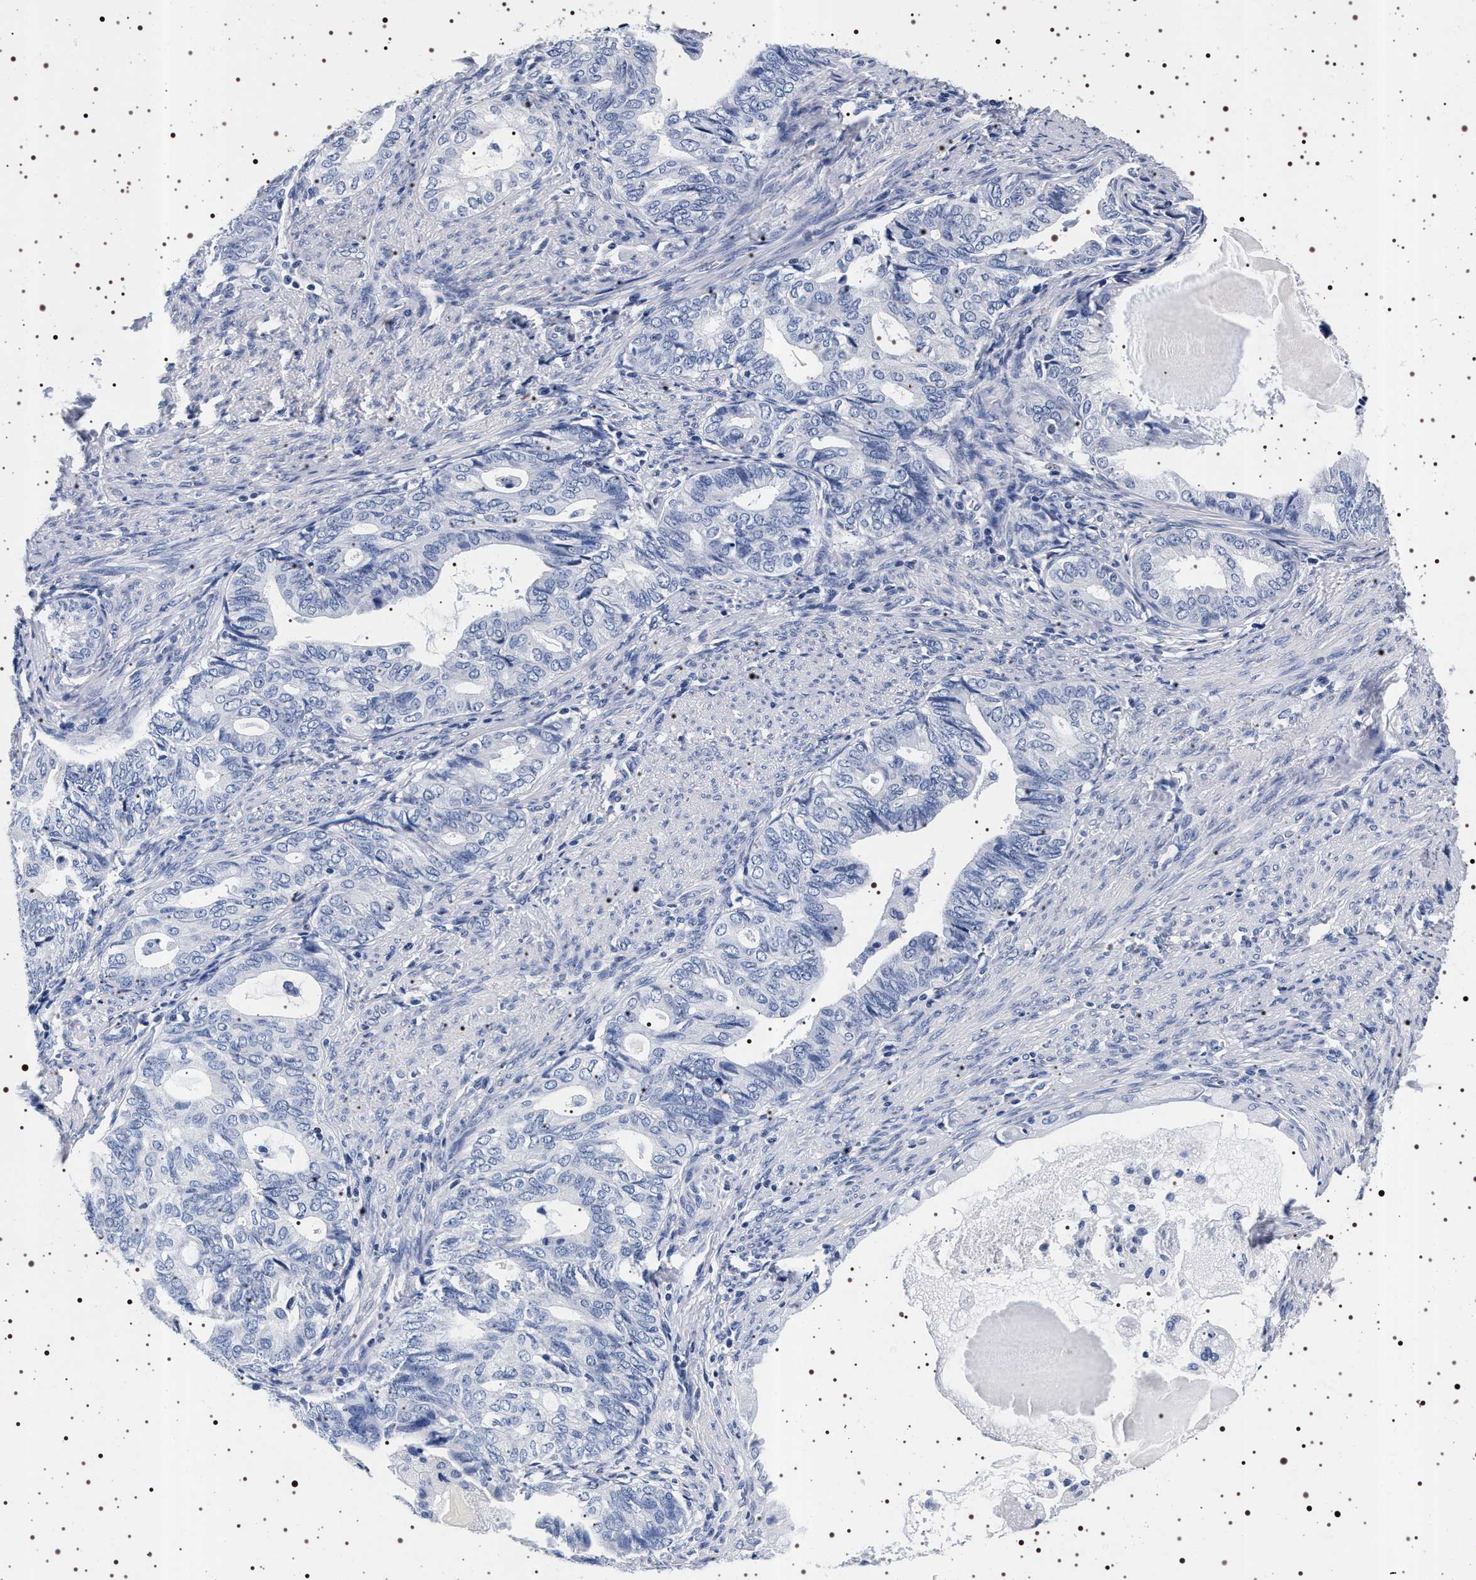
{"staining": {"intensity": "negative", "quantity": "none", "location": "none"}, "tissue": "endometrial cancer", "cell_type": "Tumor cells", "image_type": "cancer", "snomed": [{"axis": "morphology", "description": "Adenocarcinoma, NOS"}, {"axis": "topography", "description": "Endometrium"}], "caption": "This micrograph is of endometrial cancer (adenocarcinoma) stained with immunohistochemistry (IHC) to label a protein in brown with the nuclei are counter-stained blue. There is no positivity in tumor cells. (Stains: DAB (3,3'-diaminobenzidine) IHC with hematoxylin counter stain, Microscopy: brightfield microscopy at high magnification).", "gene": "SYN1", "patient": {"sex": "female", "age": 86}}